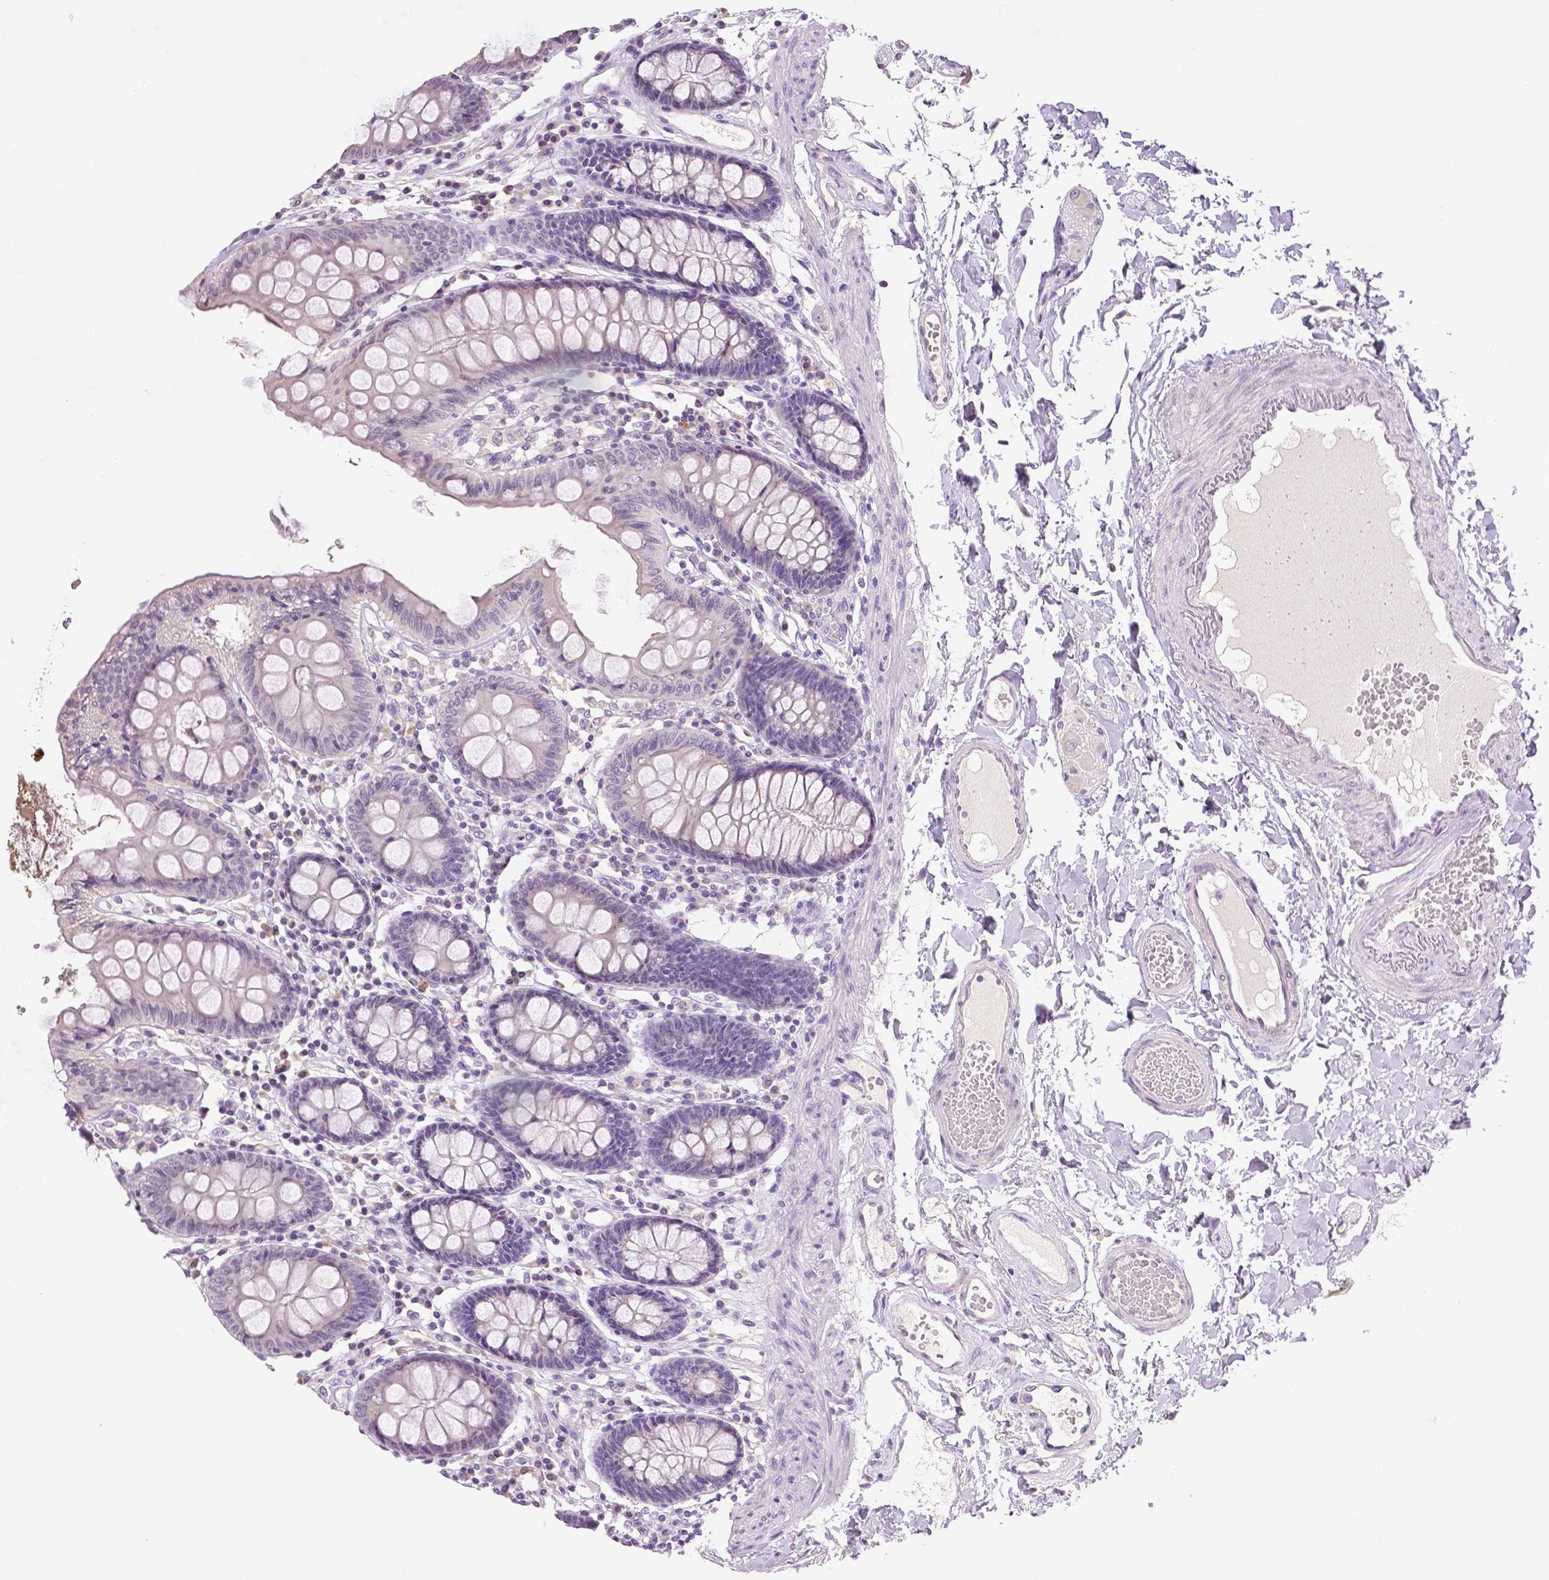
{"staining": {"intensity": "negative", "quantity": "none", "location": "none"}, "tissue": "colon", "cell_type": "Endothelial cells", "image_type": "normal", "snomed": [{"axis": "morphology", "description": "Normal tissue, NOS"}, {"axis": "topography", "description": "Colon"}], "caption": "The immunohistochemistry (IHC) image has no significant expression in endothelial cells of colon. (DAB IHC with hematoxylin counter stain).", "gene": "TGM1", "patient": {"sex": "male", "age": 84}}